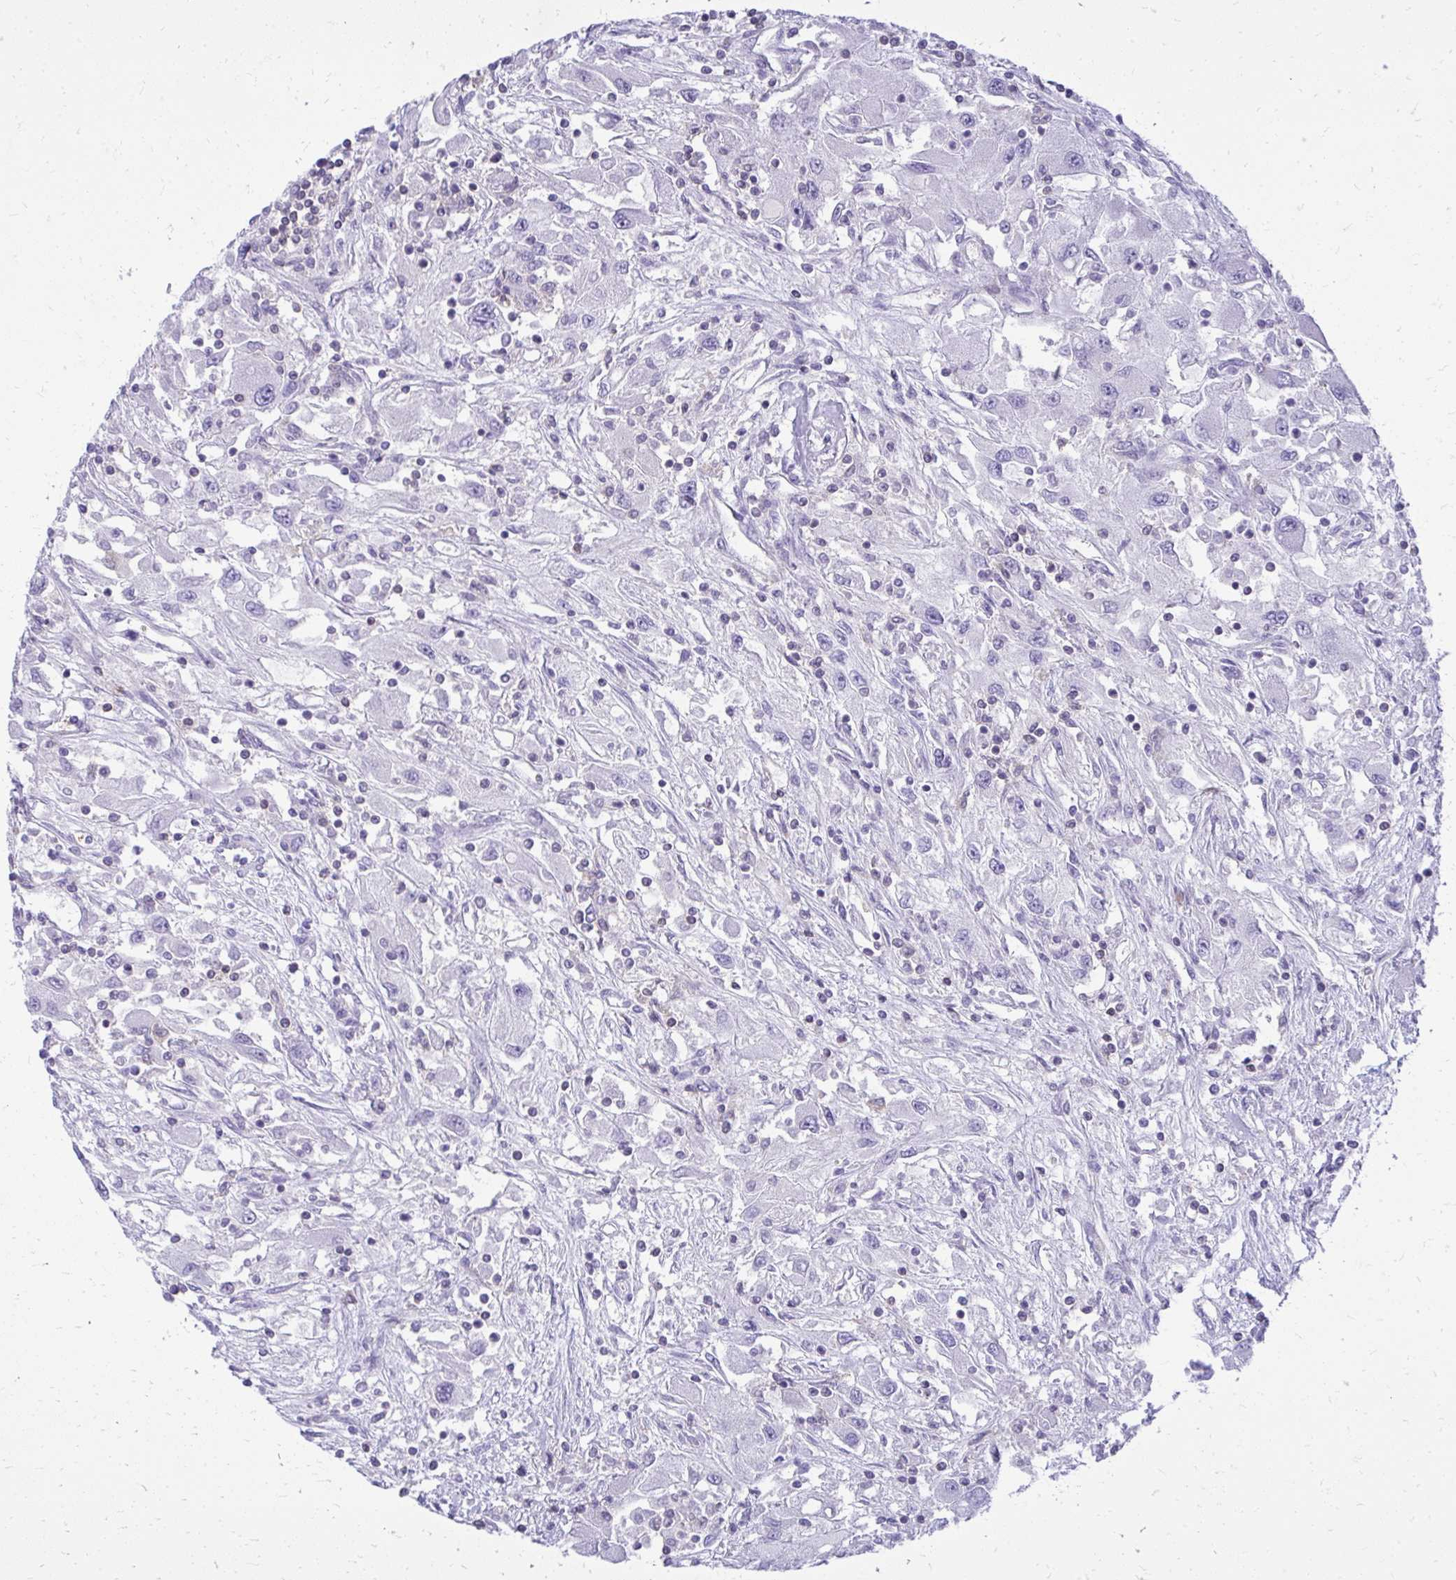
{"staining": {"intensity": "negative", "quantity": "none", "location": "none"}, "tissue": "renal cancer", "cell_type": "Tumor cells", "image_type": "cancer", "snomed": [{"axis": "morphology", "description": "Adenocarcinoma, NOS"}, {"axis": "topography", "description": "Kidney"}], "caption": "Tumor cells are negative for brown protein staining in renal cancer (adenocarcinoma).", "gene": "GPRIN3", "patient": {"sex": "female", "age": 67}}